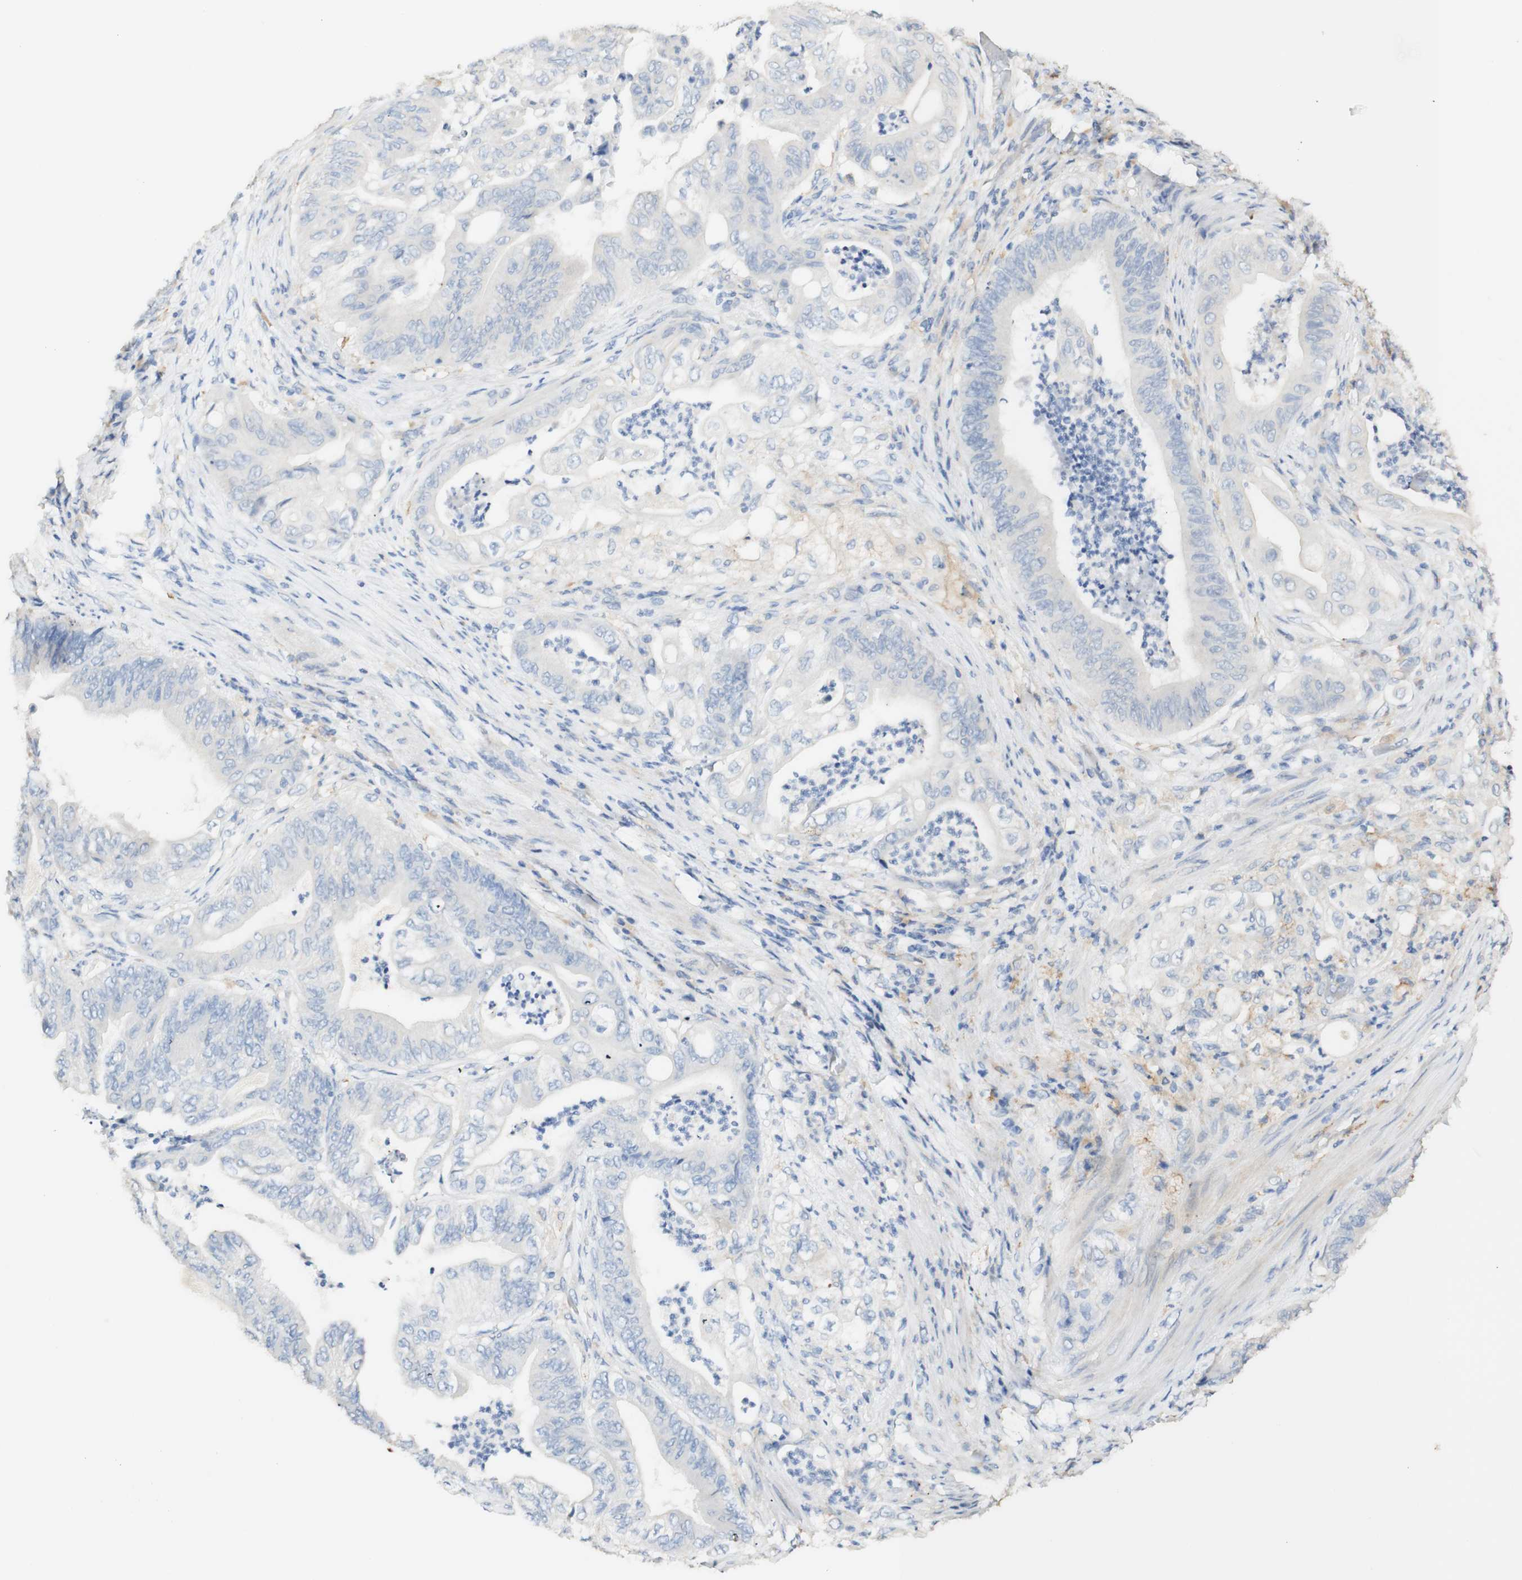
{"staining": {"intensity": "negative", "quantity": "none", "location": "none"}, "tissue": "stomach cancer", "cell_type": "Tumor cells", "image_type": "cancer", "snomed": [{"axis": "morphology", "description": "Adenocarcinoma, NOS"}, {"axis": "topography", "description": "Stomach"}], "caption": "This histopathology image is of stomach cancer (adenocarcinoma) stained with immunohistochemistry (IHC) to label a protein in brown with the nuclei are counter-stained blue. There is no positivity in tumor cells.", "gene": "FCGRT", "patient": {"sex": "female", "age": 73}}